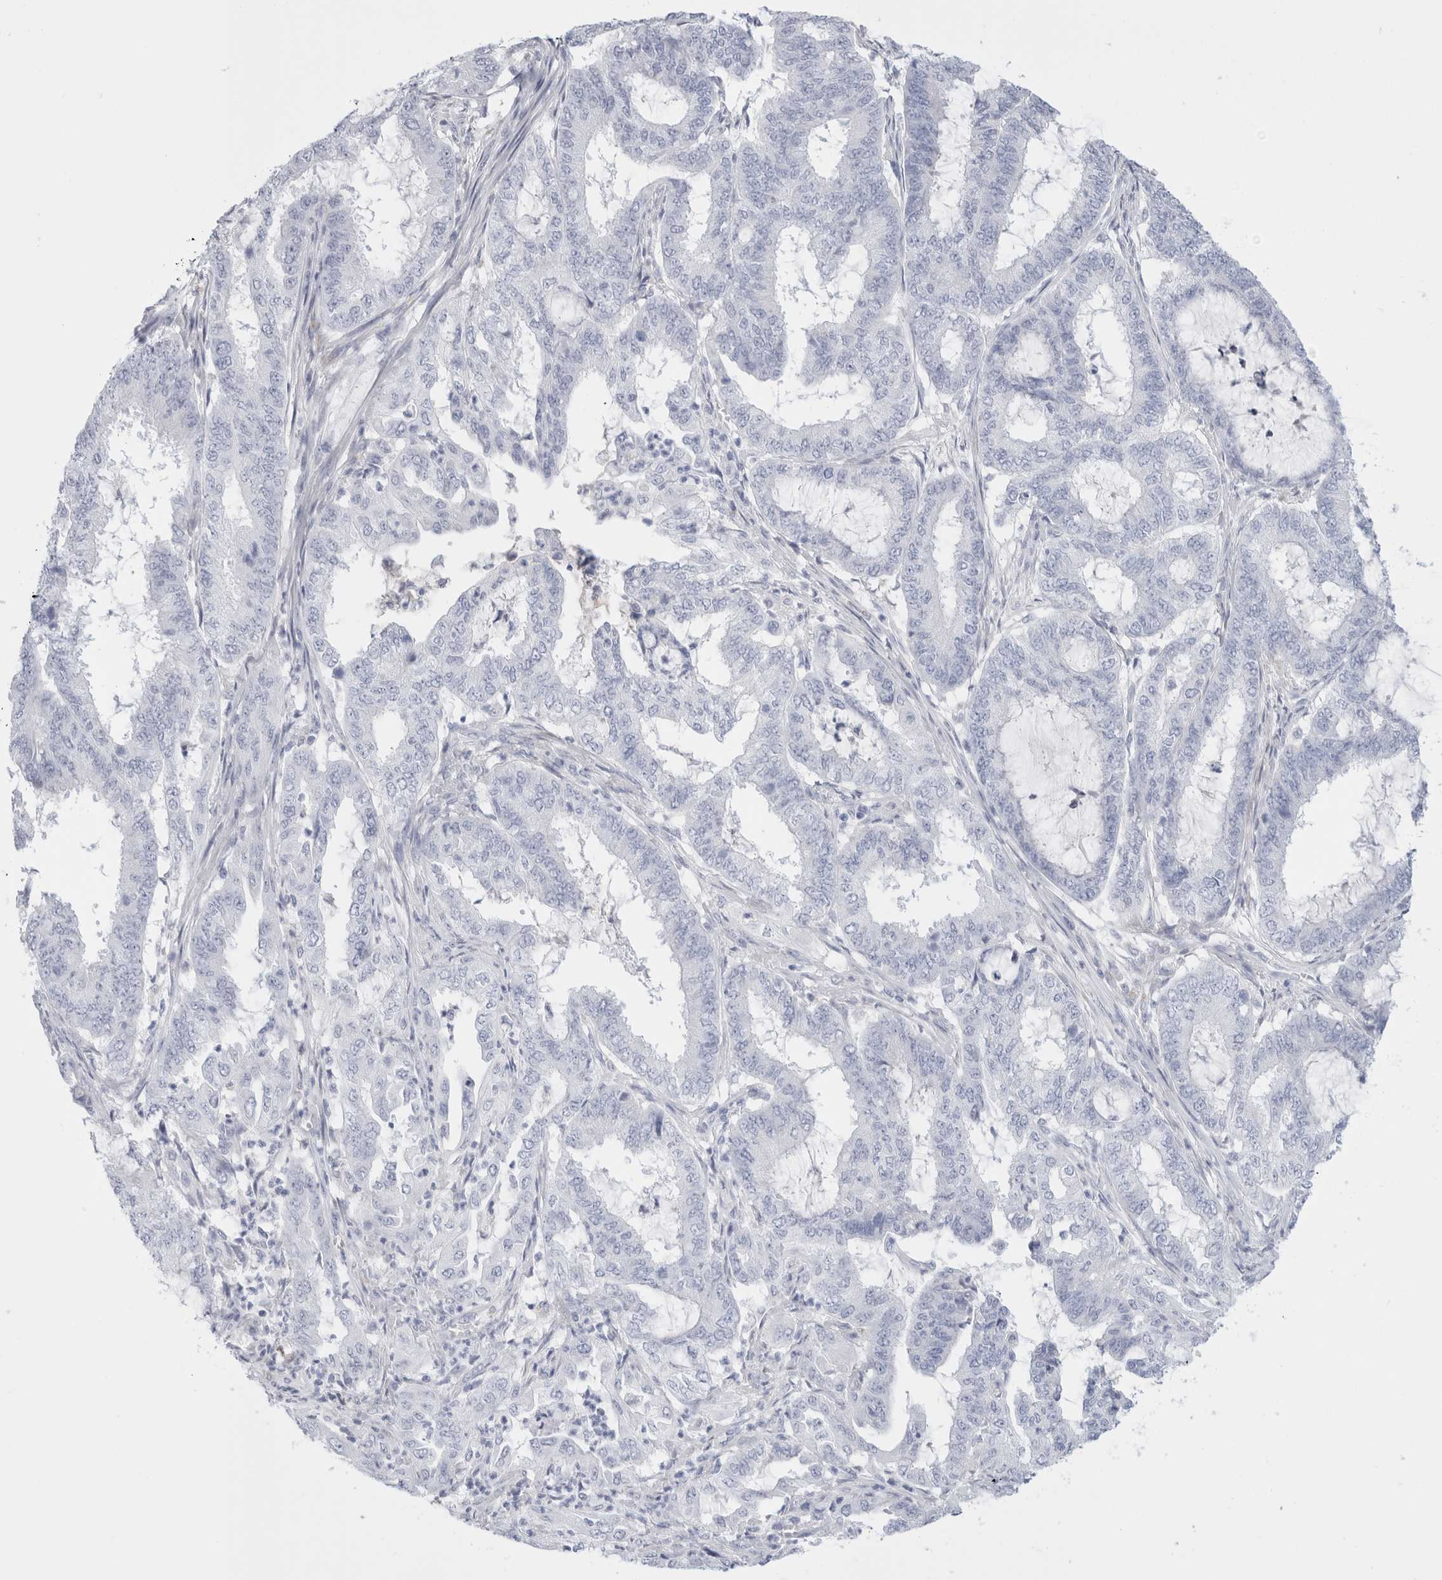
{"staining": {"intensity": "negative", "quantity": "none", "location": "none"}, "tissue": "endometrial cancer", "cell_type": "Tumor cells", "image_type": "cancer", "snomed": [{"axis": "morphology", "description": "Adenocarcinoma, NOS"}, {"axis": "topography", "description": "Endometrium"}], "caption": "This image is of endometrial cancer (adenocarcinoma) stained with immunohistochemistry (IHC) to label a protein in brown with the nuclei are counter-stained blue. There is no staining in tumor cells. The staining was performed using DAB (3,3'-diaminobenzidine) to visualize the protein expression in brown, while the nuclei were stained in blue with hematoxylin (Magnification: 20x).", "gene": "MUC15", "patient": {"sex": "female", "age": 51}}